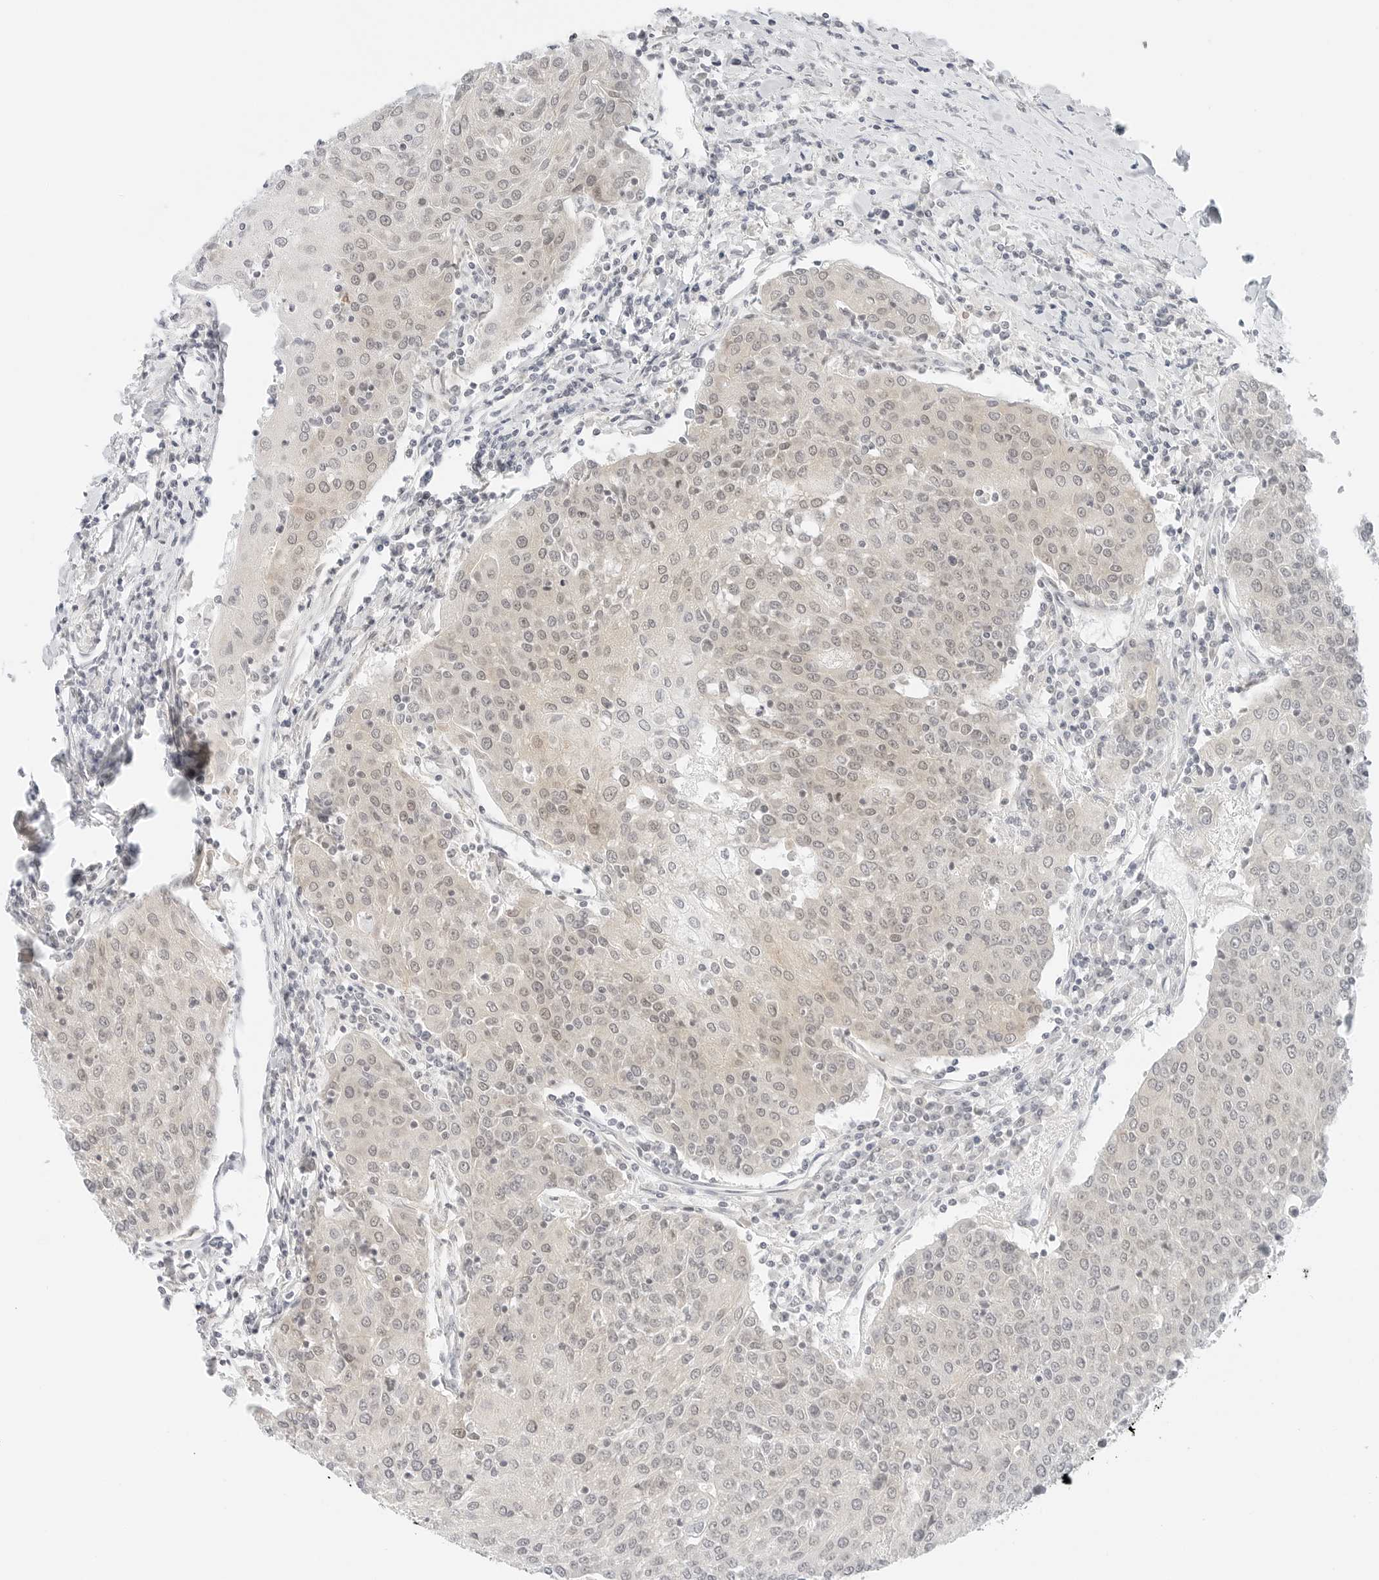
{"staining": {"intensity": "weak", "quantity": "25%-75%", "location": "nuclear"}, "tissue": "urothelial cancer", "cell_type": "Tumor cells", "image_type": "cancer", "snomed": [{"axis": "morphology", "description": "Urothelial carcinoma, High grade"}, {"axis": "topography", "description": "Urinary bladder"}], "caption": "Human high-grade urothelial carcinoma stained with a protein marker exhibits weak staining in tumor cells.", "gene": "NEO1", "patient": {"sex": "female", "age": 85}}